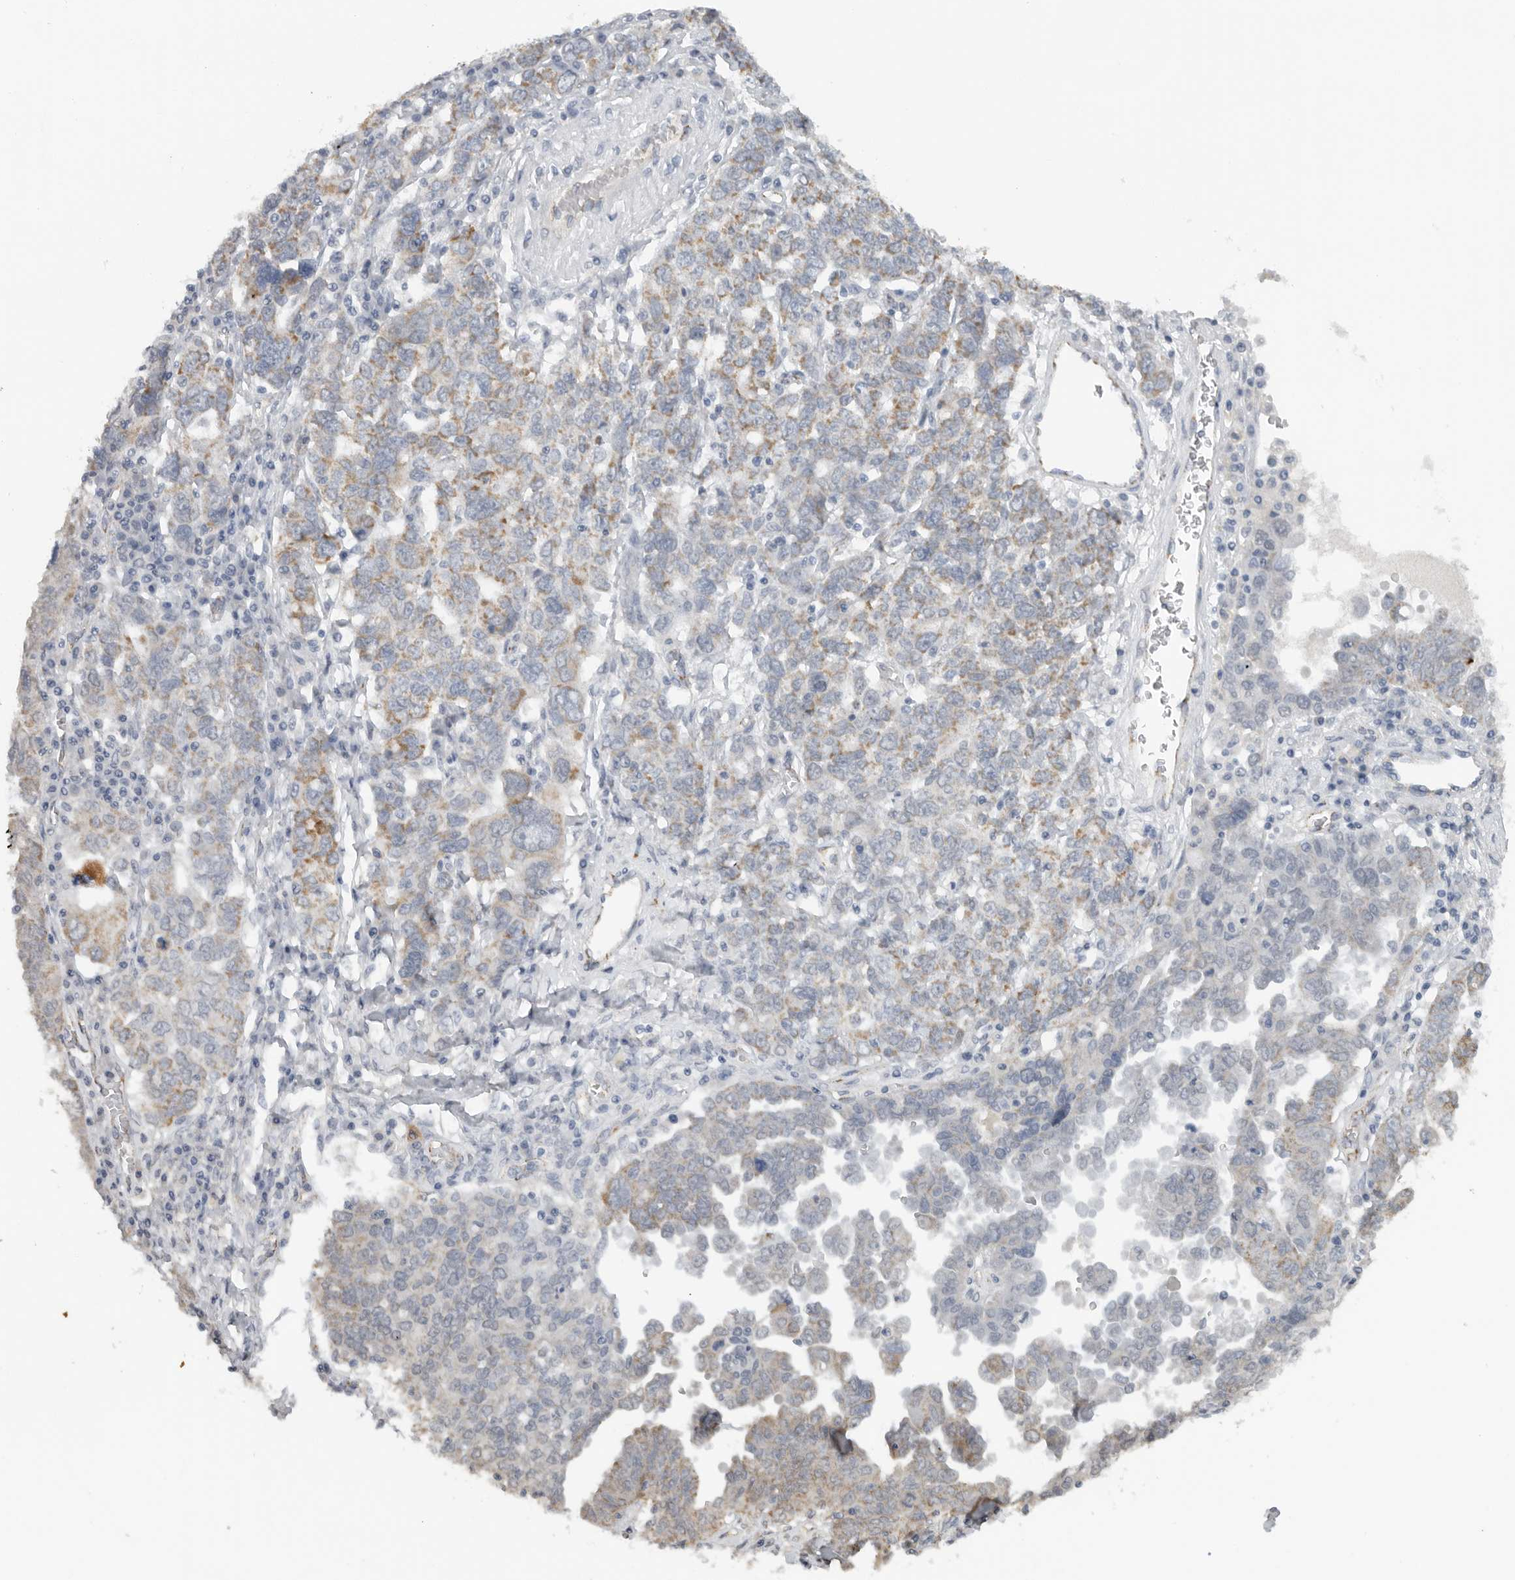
{"staining": {"intensity": "weak", "quantity": "25%-75%", "location": "cytoplasmic/membranous"}, "tissue": "ovarian cancer", "cell_type": "Tumor cells", "image_type": "cancer", "snomed": [{"axis": "morphology", "description": "Carcinoma, endometroid"}, {"axis": "topography", "description": "Ovary"}], "caption": "High-power microscopy captured an IHC micrograph of ovarian endometroid carcinoma, revealing weak cytoplasmic/membranous expression in about 25%-75% of tumor cells.", "gene": "DYRK2", "patient": {"sex": "female", "age": 62}}